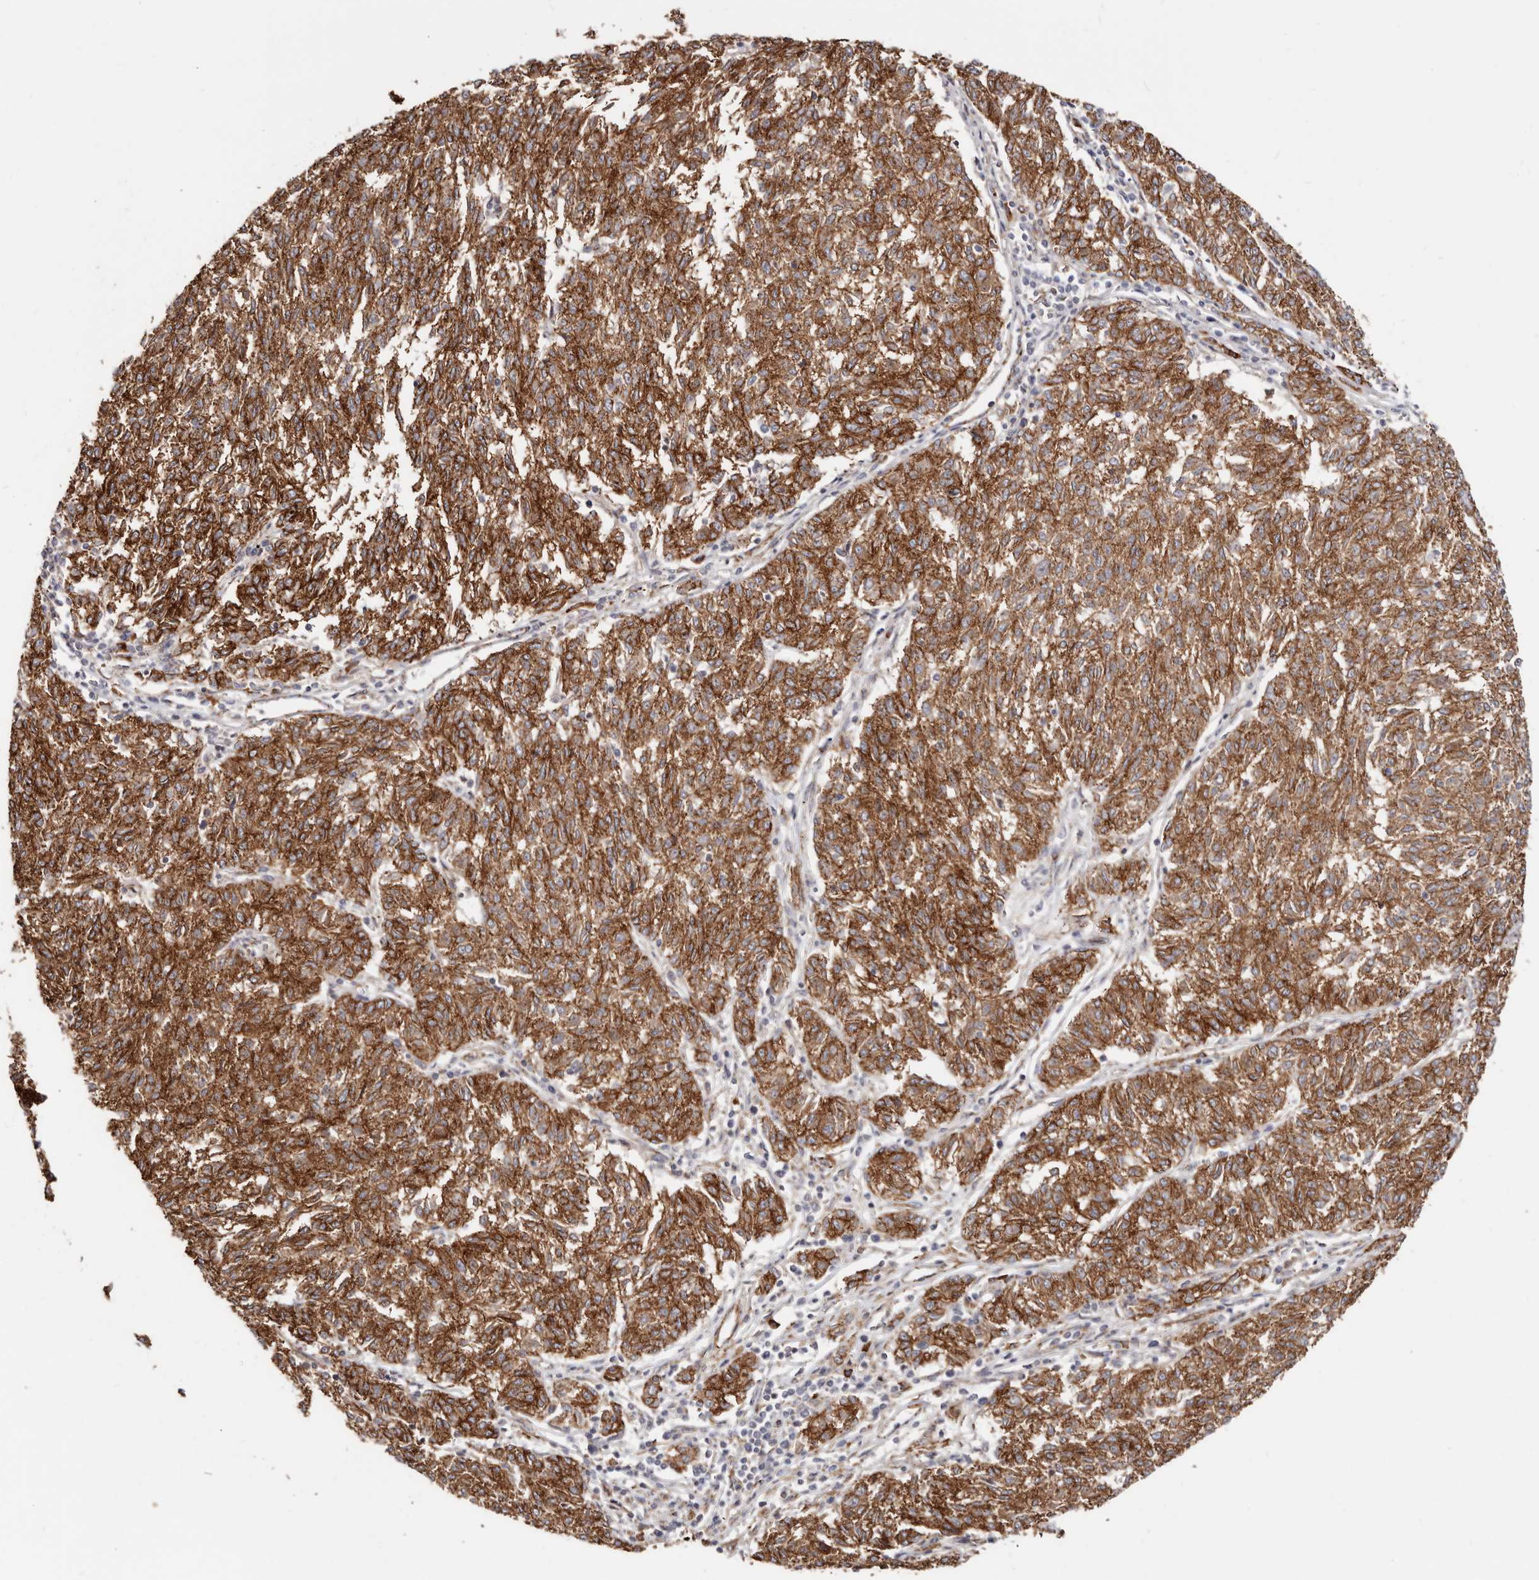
{"staining": {"intensity": "strong", "quantity": ">75%", "location": "cytoplasmic/membranous"}, "tissue": "melanoma", "cell_type": "Tumor cells", "image_type": "cancer", "snomed": [{"axis": "morphology", "description": "Malignant melanoma, NOS"}, {"axis": "topography", "description": "Skin"}], "caption": "Melanoma stained with DAB IHC demonstrates high levels of strong cytoplasmic/membranous staining in about >75% of tumor cells. Using DAB (brown) and hematoxylin (blue) stains, captured at high magnification using brightfield microscopy.", "gene": "CTNNB1", "patient": {"sex": "female", "age": 72}}